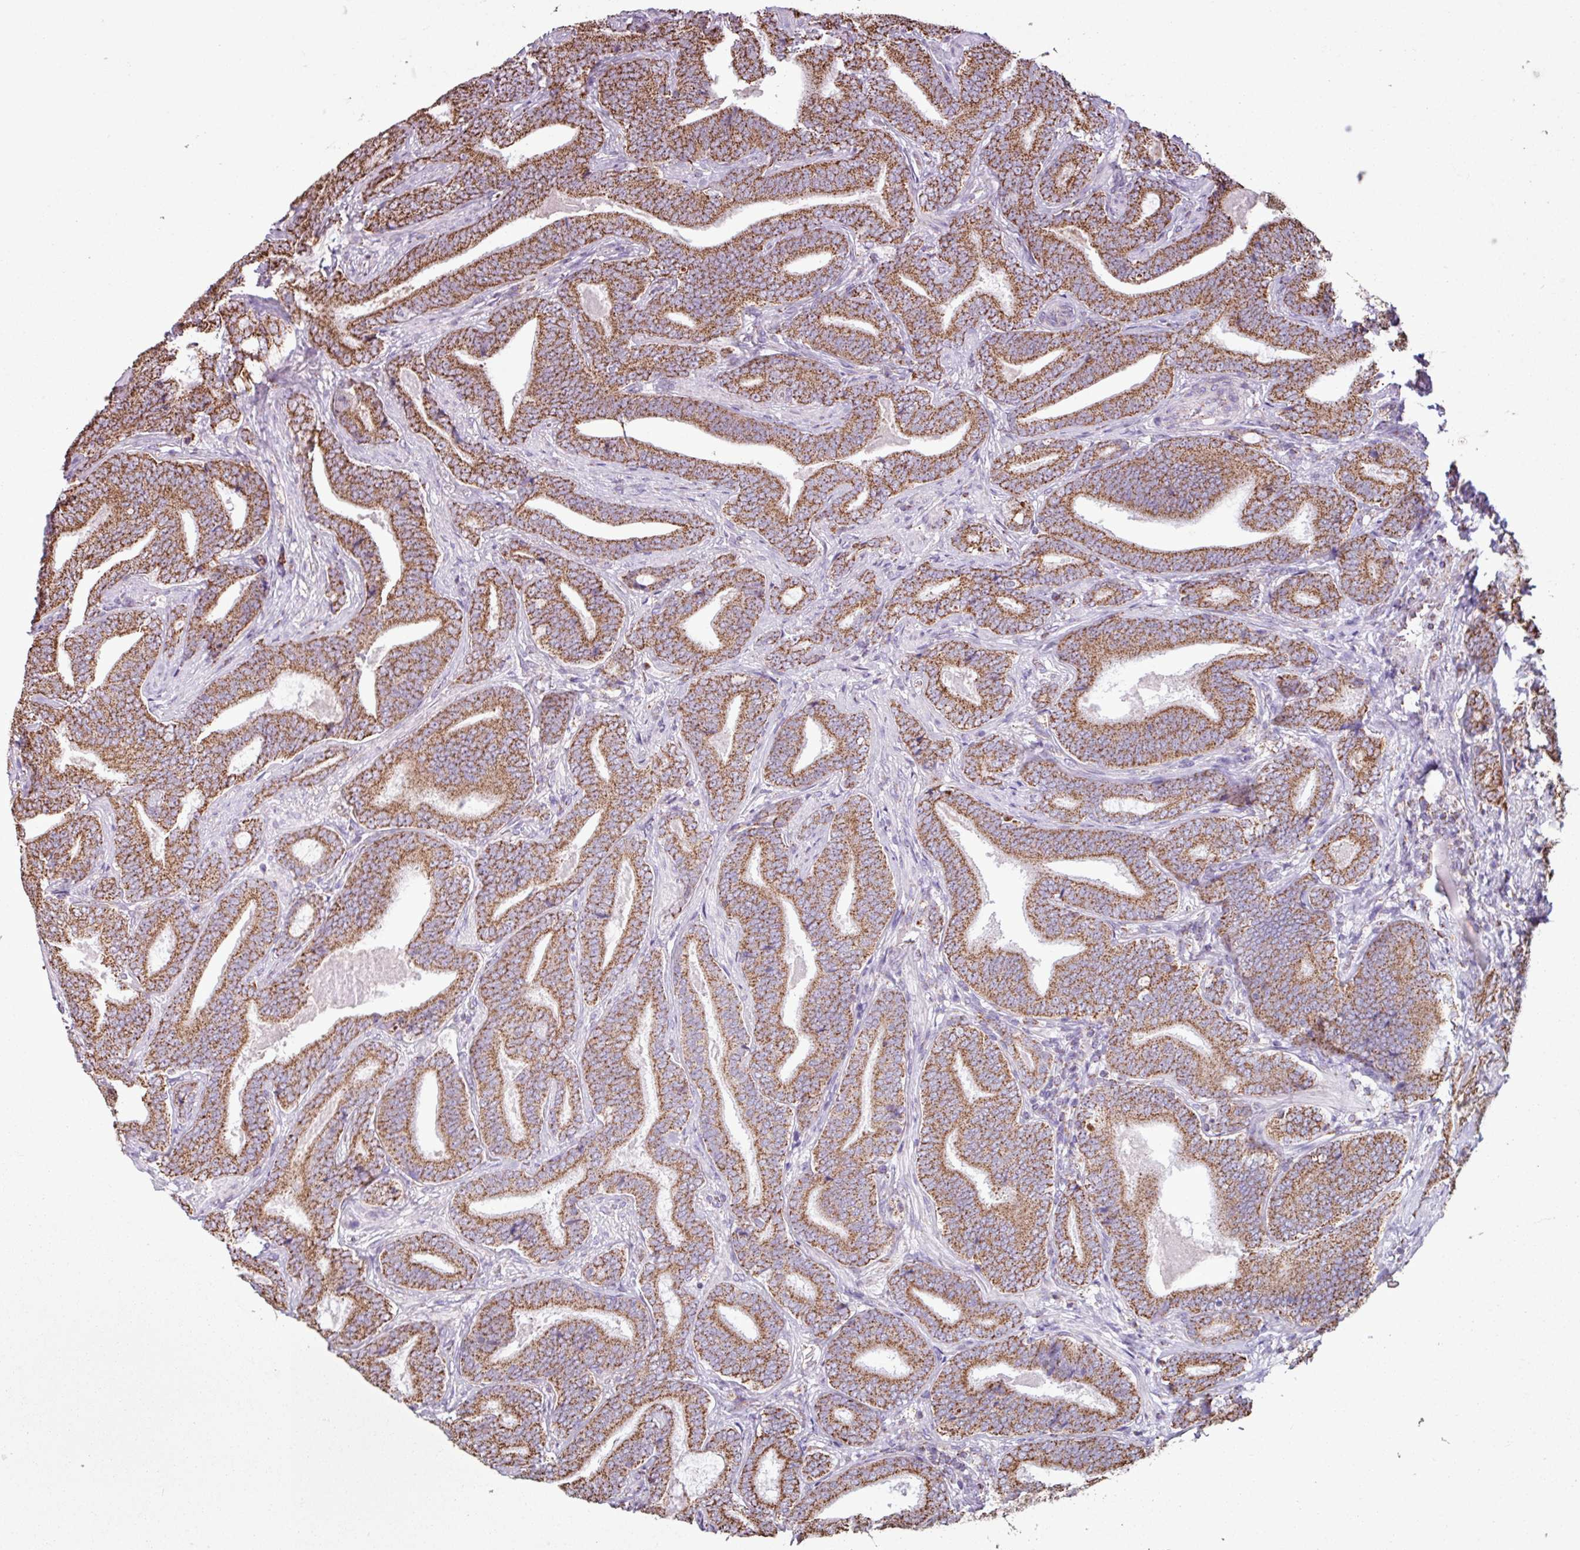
{"staining": {"intensity": "strong", "quantity": ">75%", "location": "cytoplasmic/membranous"}, "tissue": "prostate cancer", "cell_type": "Tumor cells", "image_type": "cancer", "snomed": [{"axis": "morphology", "description": "Adenocarcinoma, Low grade"}, {"axis": "topography", "description": "Prostate and seminal vesicle, NOS"}], "caption": "IHC histopathology image of prostate cancer (adenocarcinoma (low-grade)) stained for a protein (brown), which reveals high levels of strong cytoplasmic/membranous staining in about >75% of tumor cells.", "gene": "ALG8", "patient": {"sex": "male", "age": 61}}